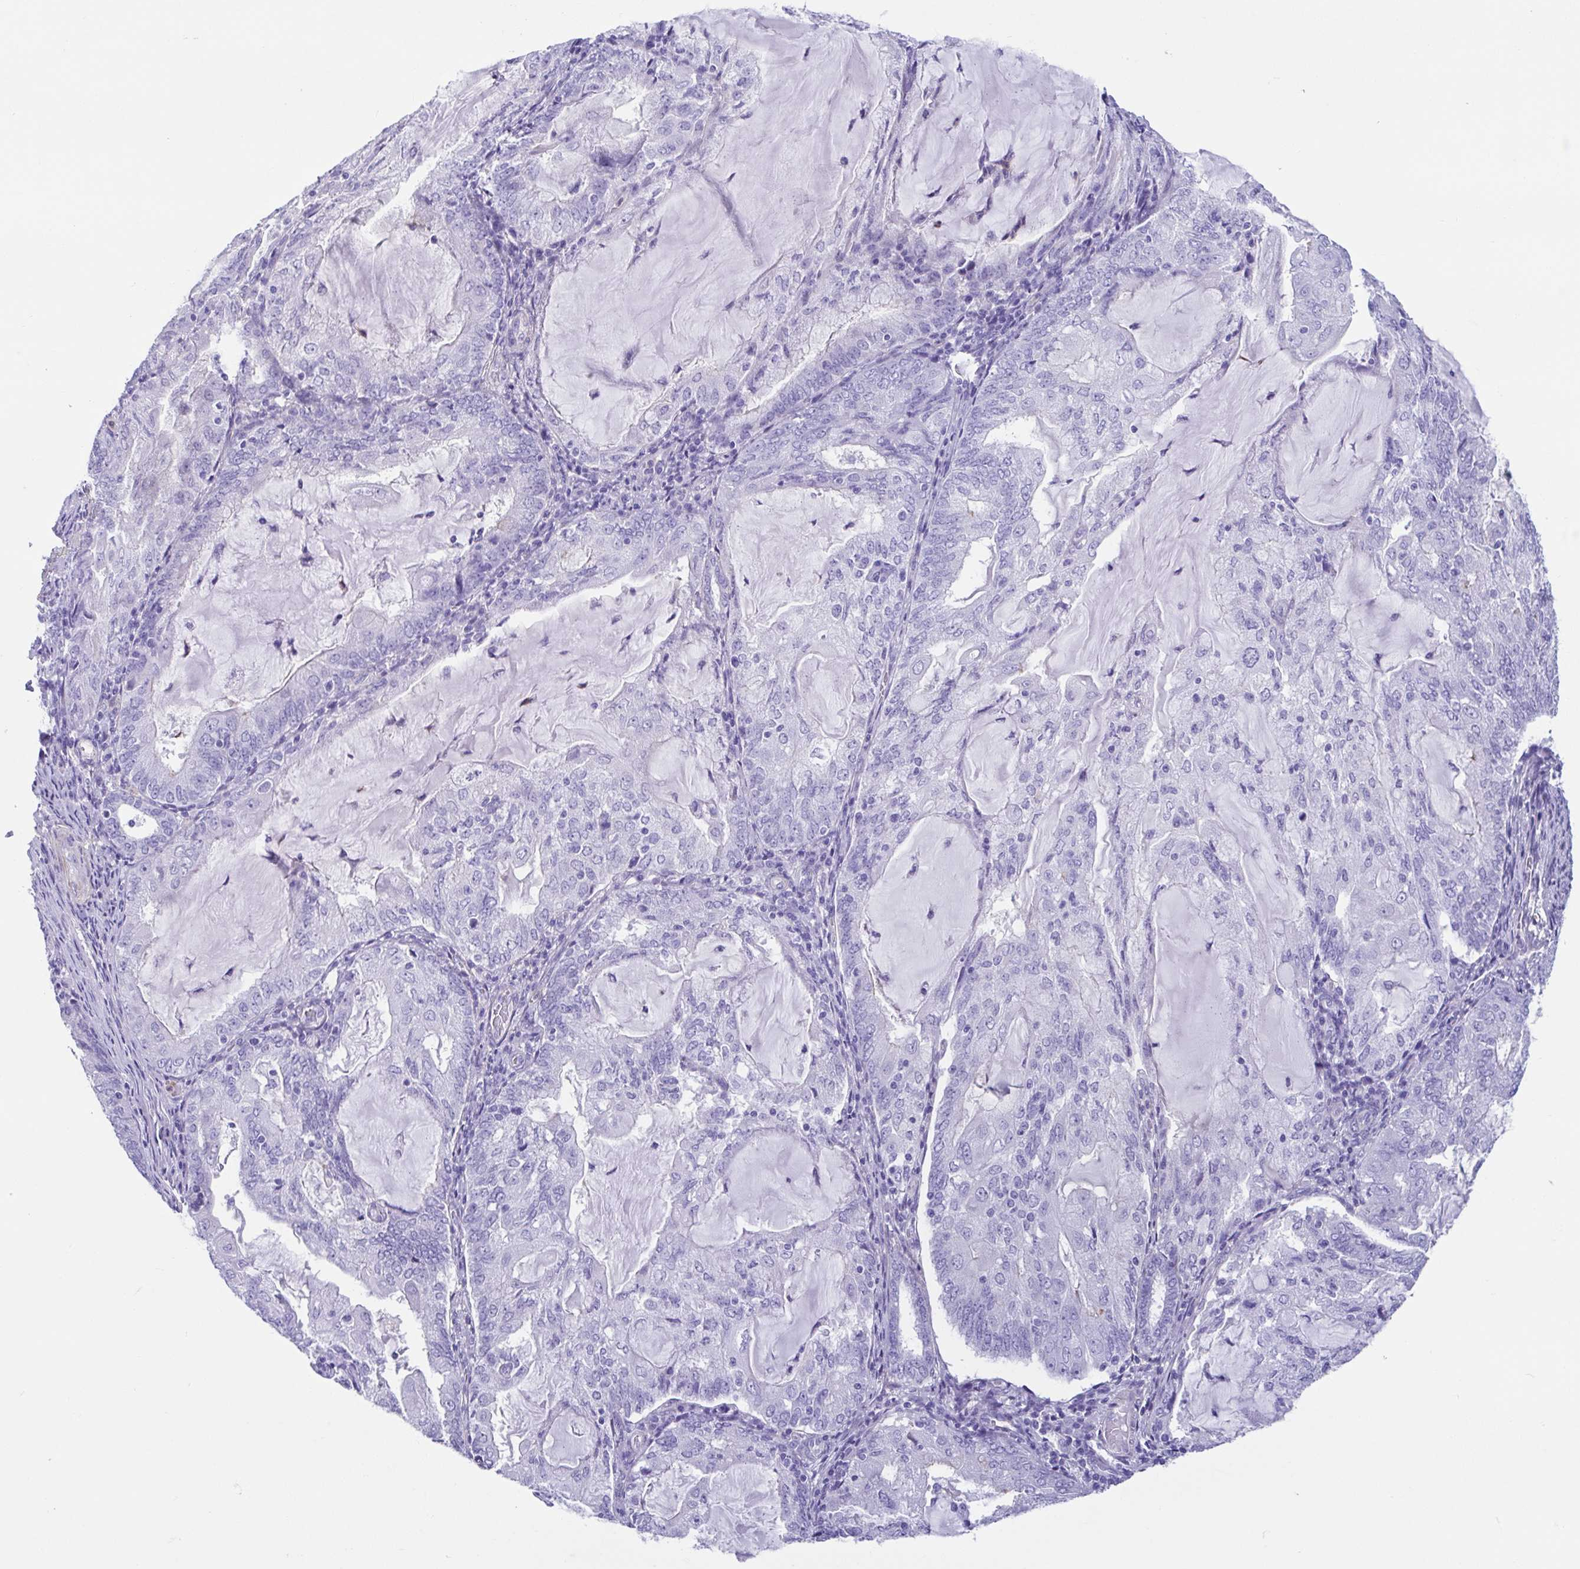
{"staining": {"intensity": "negative", "quantity": "none", "location": "none"}, "tissue": "endometrial cancer", "cell_type": "Tumor cells", "image_type": "cancer", "snomed": [{"axis": "morphology", "description": "Adenocarcinoma, NOS"}, {"axis": "topography", "description": "Endometrium"}], "caption": "Tumor cells are negative for protein expression in human endometrial adenocarcinoma. The staining was performed using DAB (3,3'-diaminobenzidine) to visualize the protein expression in brown, while the nuclei were stained in blue with hematoxylin (Magnification: 20x).", "gene": "CYP11B1", "patient": {"sex": "female", "age": 81}}